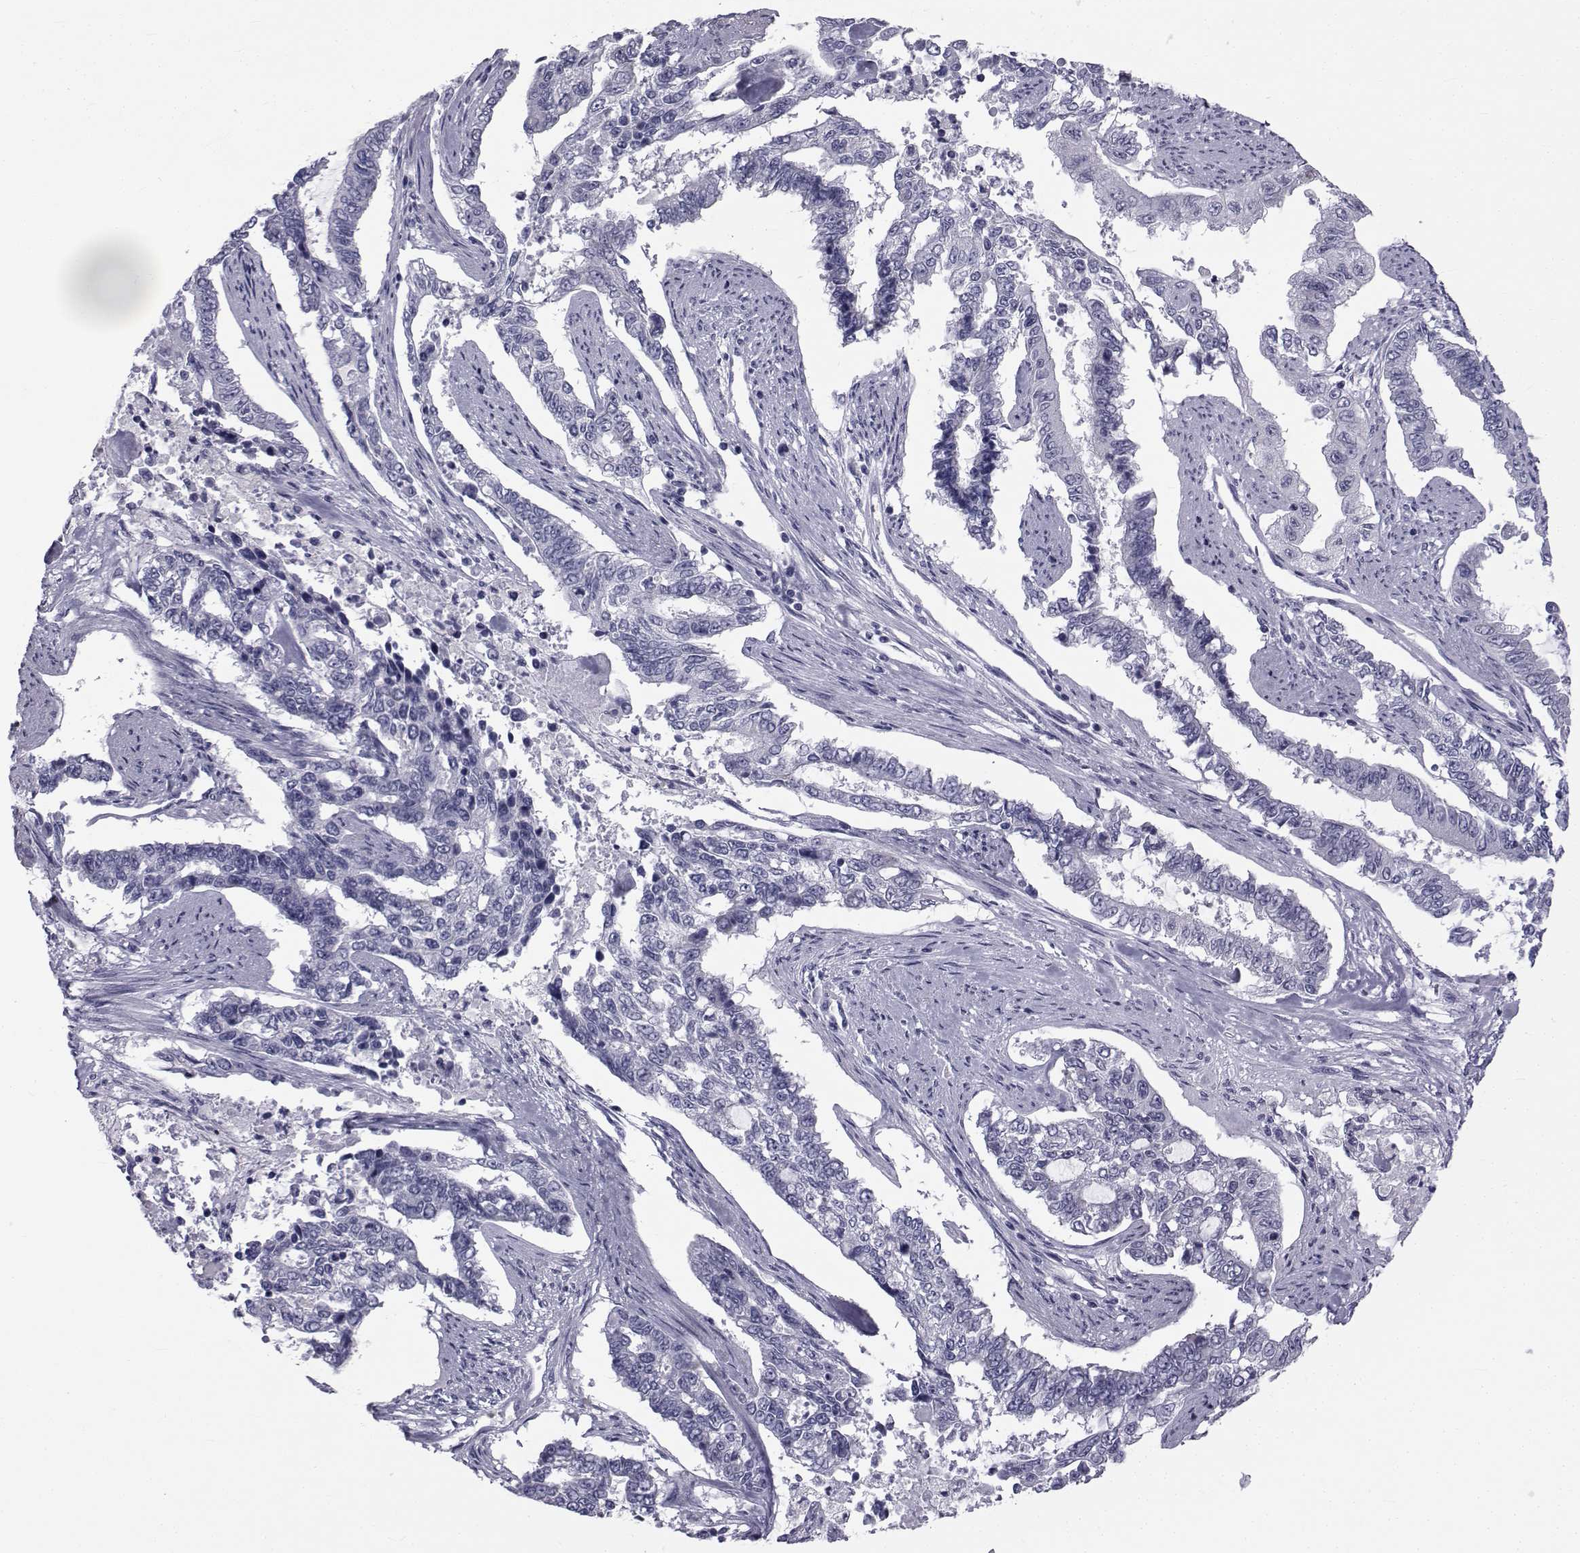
{"staining": {"intensity": "negative", "quantity": "none", "location": "none"}, "tissue": "endometrial cancer", "cell_type": "Tumor cells", "image_type": "cancer", "snomed": [{"axis": "morphology", "description": "Adenocarcinoma, NOS"}, {"axis": "topography", "description": "Uterus"}], "caption": "Protein analysis of adenocarcinoma (endometrial) reveals no significant positivity in tumor cells.", "gene": "FDXR", "patient": {"sex": "female", "age": 59}}